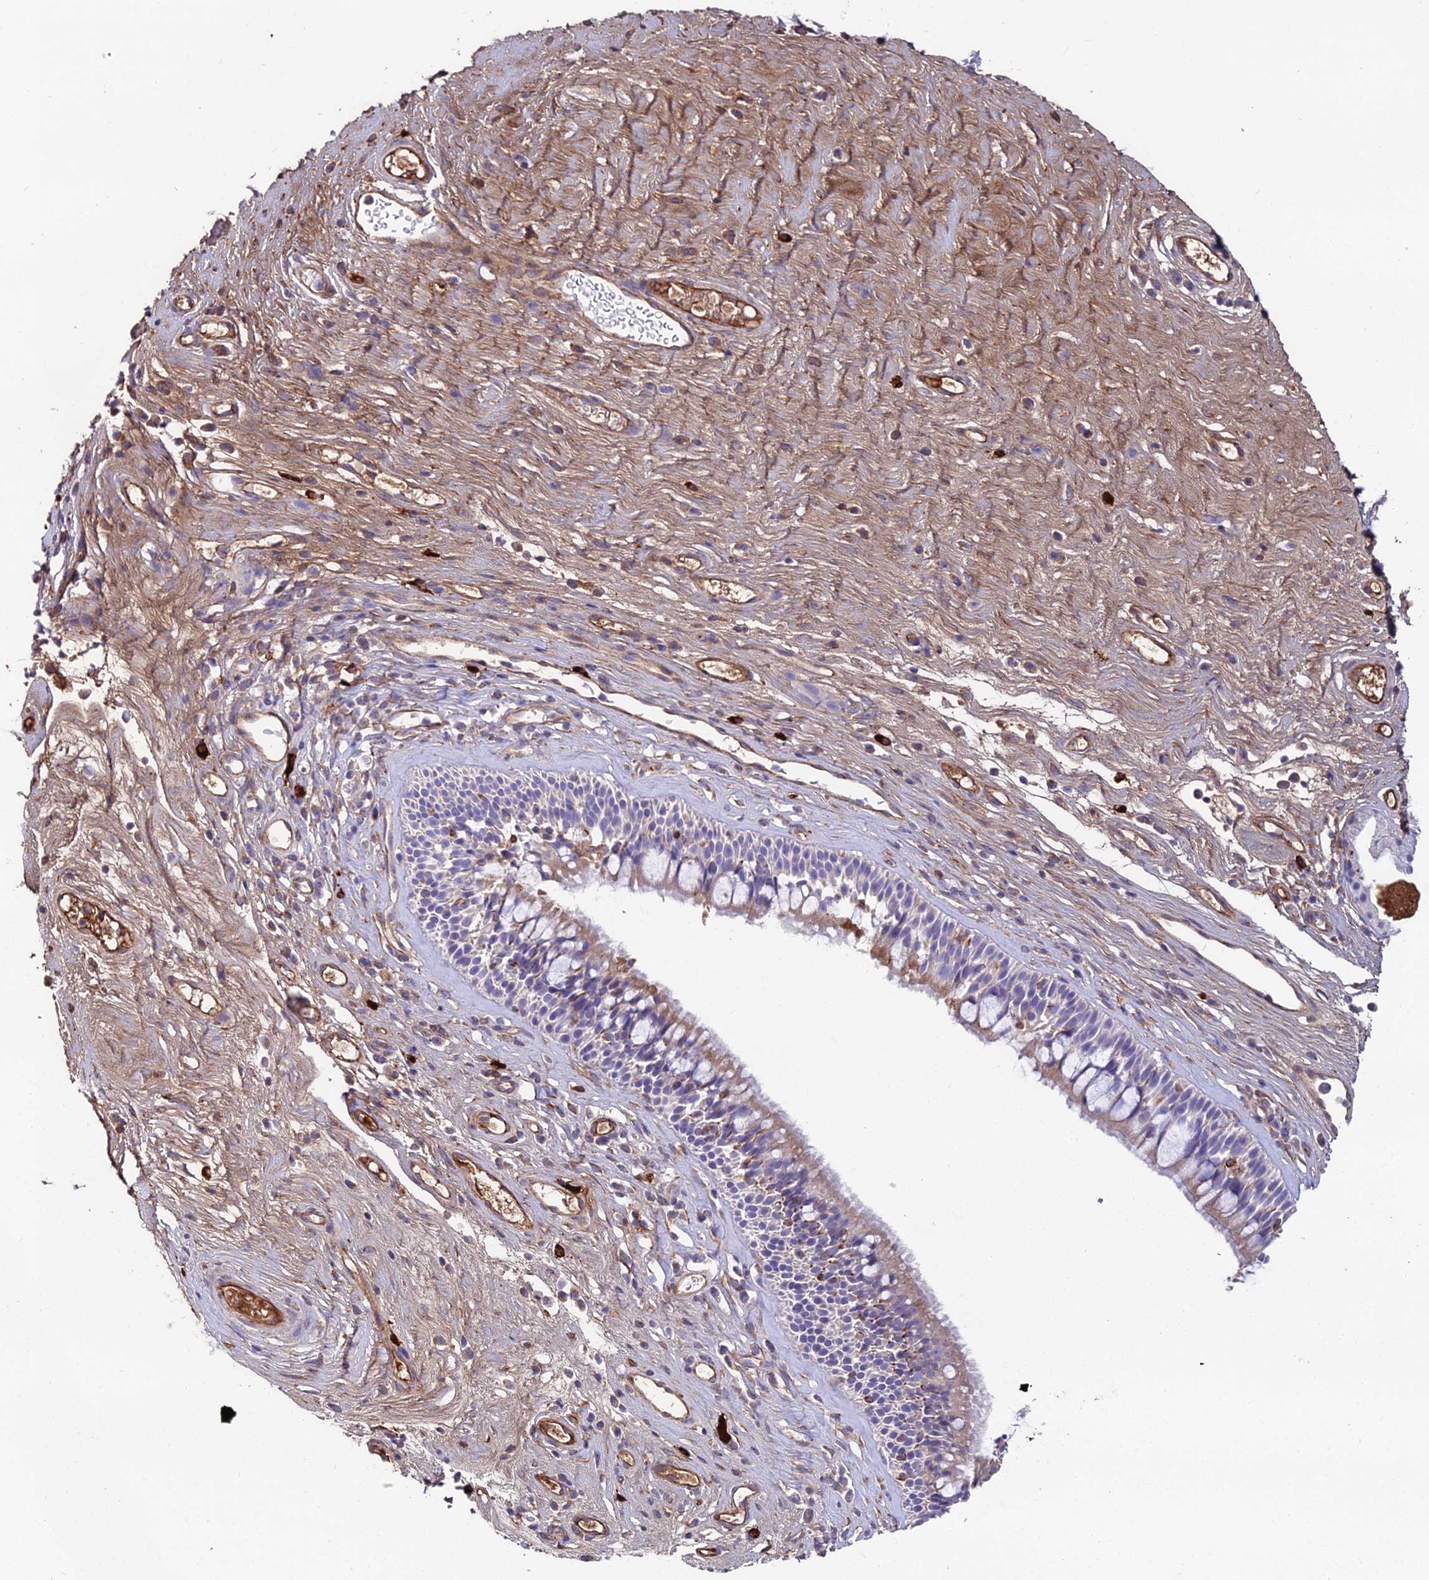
{"staining": {"intensity": "moderate", "quantity": "<25%", "location": "cytoplasmic/membranous"}, "tissue": "nasopharynx", "cell_type": "Respiratory epithelial cells", "image_type": "normal", "snomed": [{"axis": "morphology", "description": "Normal tissue, NOS"}, {"axis": "morphology", "description": "Inflammation, NOS"}, {"axis": "morphology", "description": "Malignant melanoma, Metastatic site"}, {"axis": "topography", "description": "Nasopharynx"}], "caption": "Protein staining displays moderate cytoplasmic/membranous expression in about <25% of respiratory epithelial cells in benign nasopharynx.", "gene": "BEX4", "patient": {"sex": "male", "age": 70}}